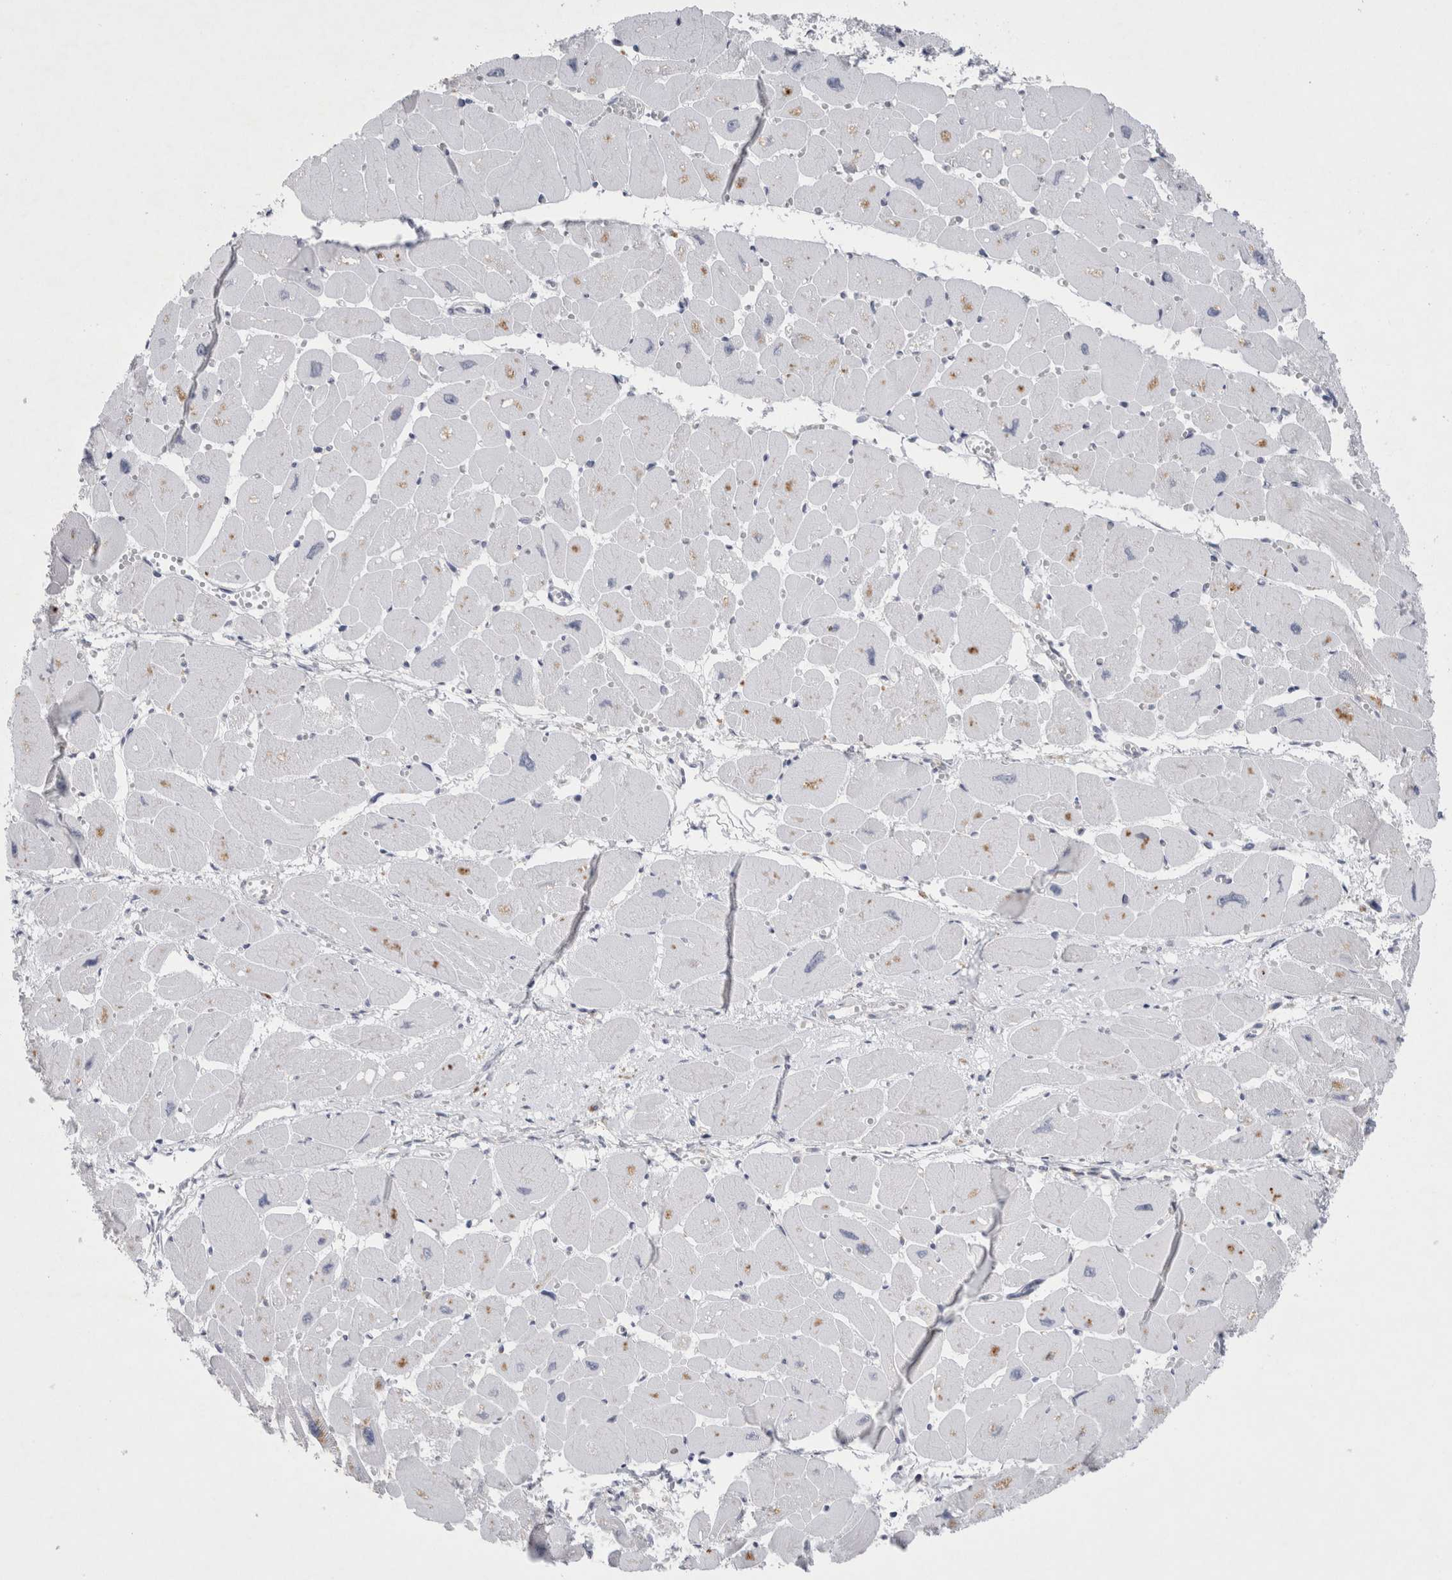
{"staining": {"intensity": "weak", "quantity": "<25%", "location": "cytoplasmic/membranous"}, "tissue": "heart muscle", "cell_type": "Cardiomyocytes", "image_type": "normal", "snomed": [{"axis": "morphology", "description": "Normal tissue, NOS"}, {"axis": "topography", "description": "Heart"}], "caption": "DAB immunohistochemical staining of normal human heart muscle reveals no significant expression in cardiomyocytes. (Stains: DAB (3,3'-diaminobenzidine) IHC with hematoxylin counter stain, Microscopy: brightfield microscopy at high magnification).", "gene": "GAA", "patient": {"sex": "female", "age": 54}}